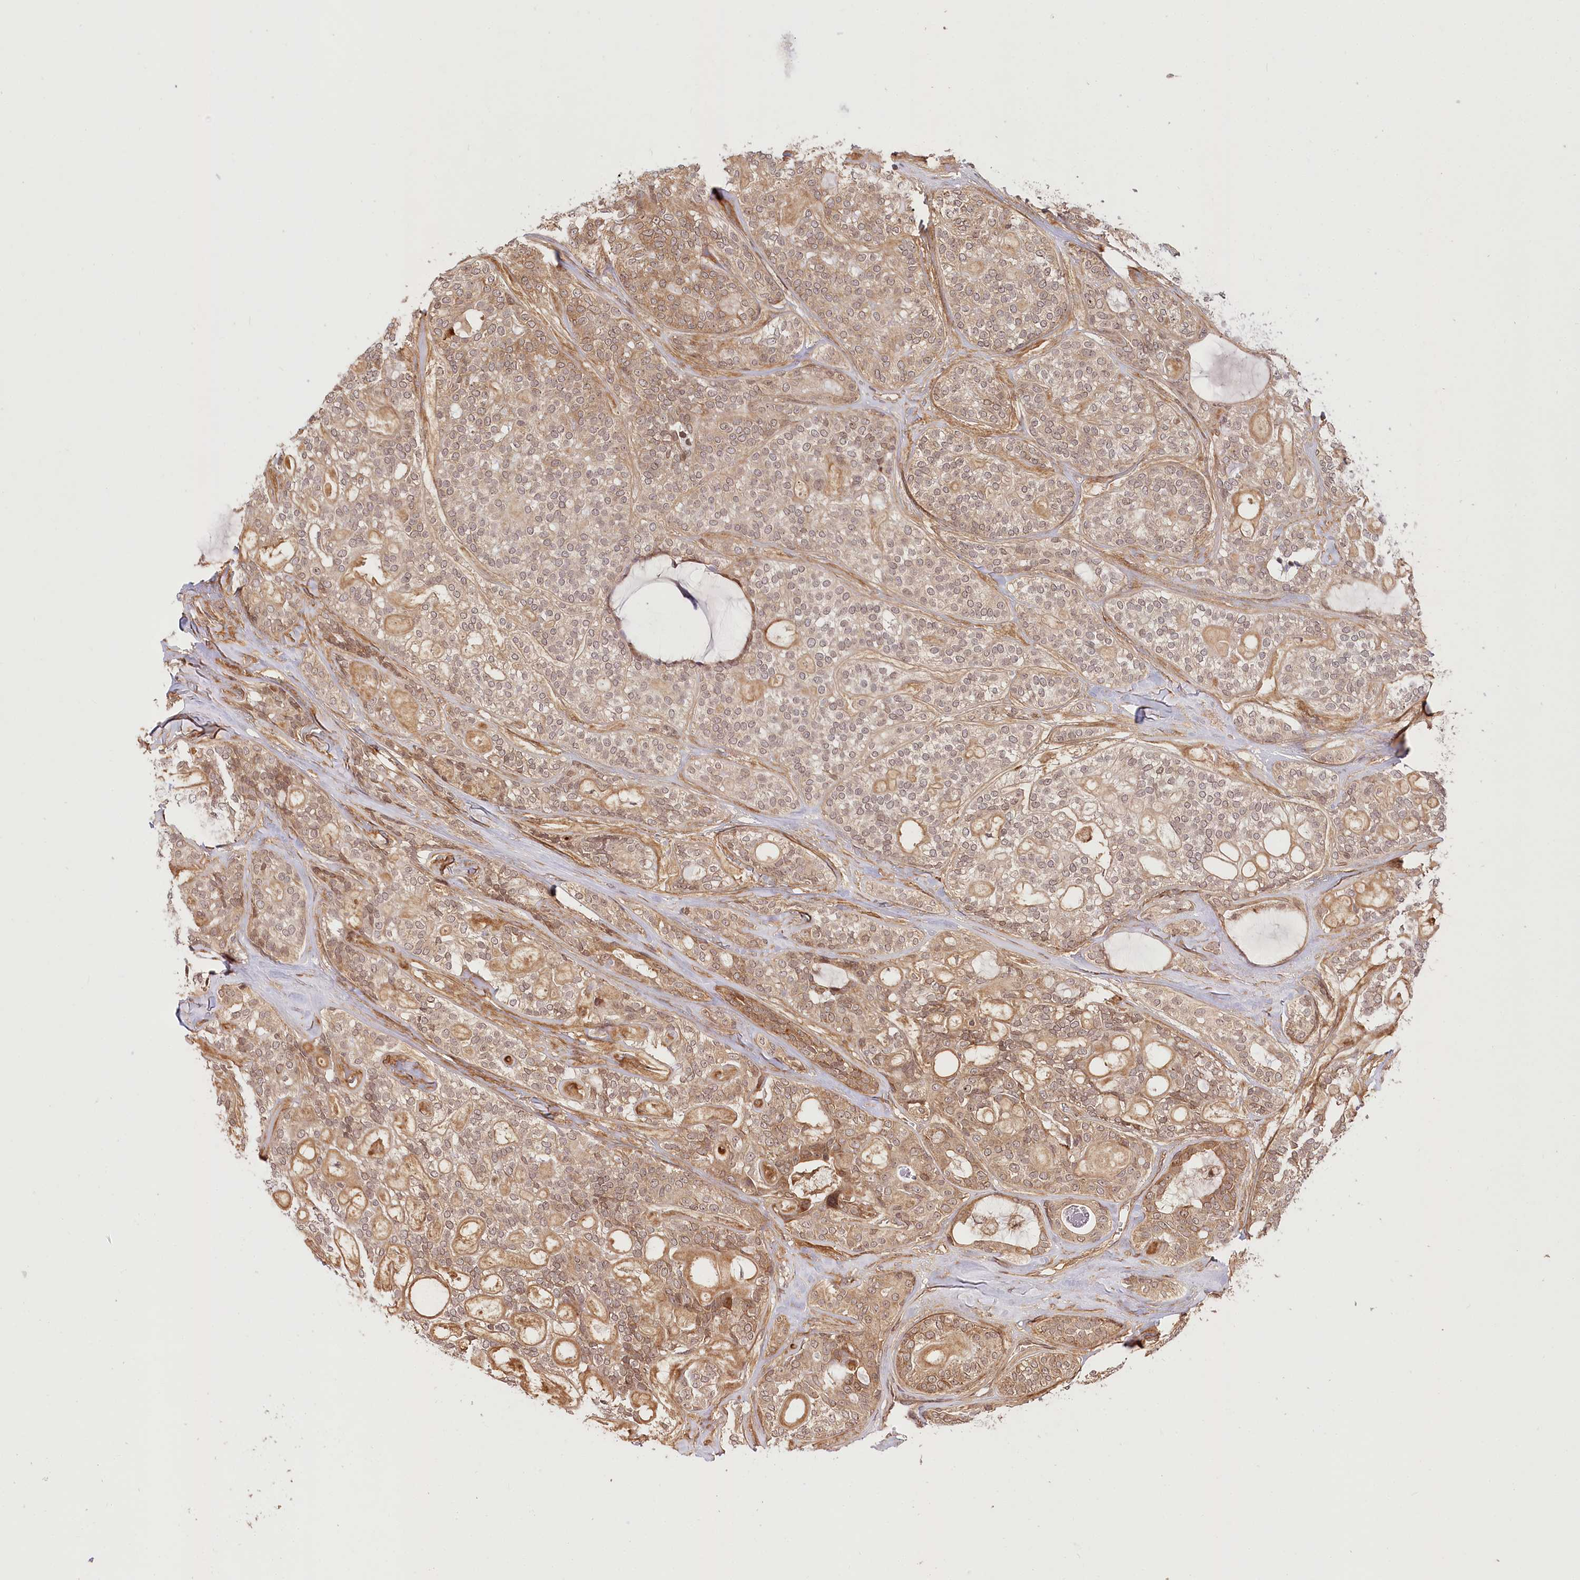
{"staining": {"intensity": "strong", "quantity": ">75%", "location": "cytoplasmic/membranous,nuclear"}, "tissue": "head and neck cancer", "cell_type": "Tumor cells", "image_type": "cancer", "snomed": [{"axis": "morphology", "description": "Adenocarcinoma, NOS"}, {"axis": "topography", "description": "Head-Neck"}], "caption": "Protein staining exhibits strong cytoplasmic/membranous and nuclear staining in approximately >75% of tumor cells in head and neck cancer.", "gene": "CEP70", "patient": {"sex": "male", "age": 66}}